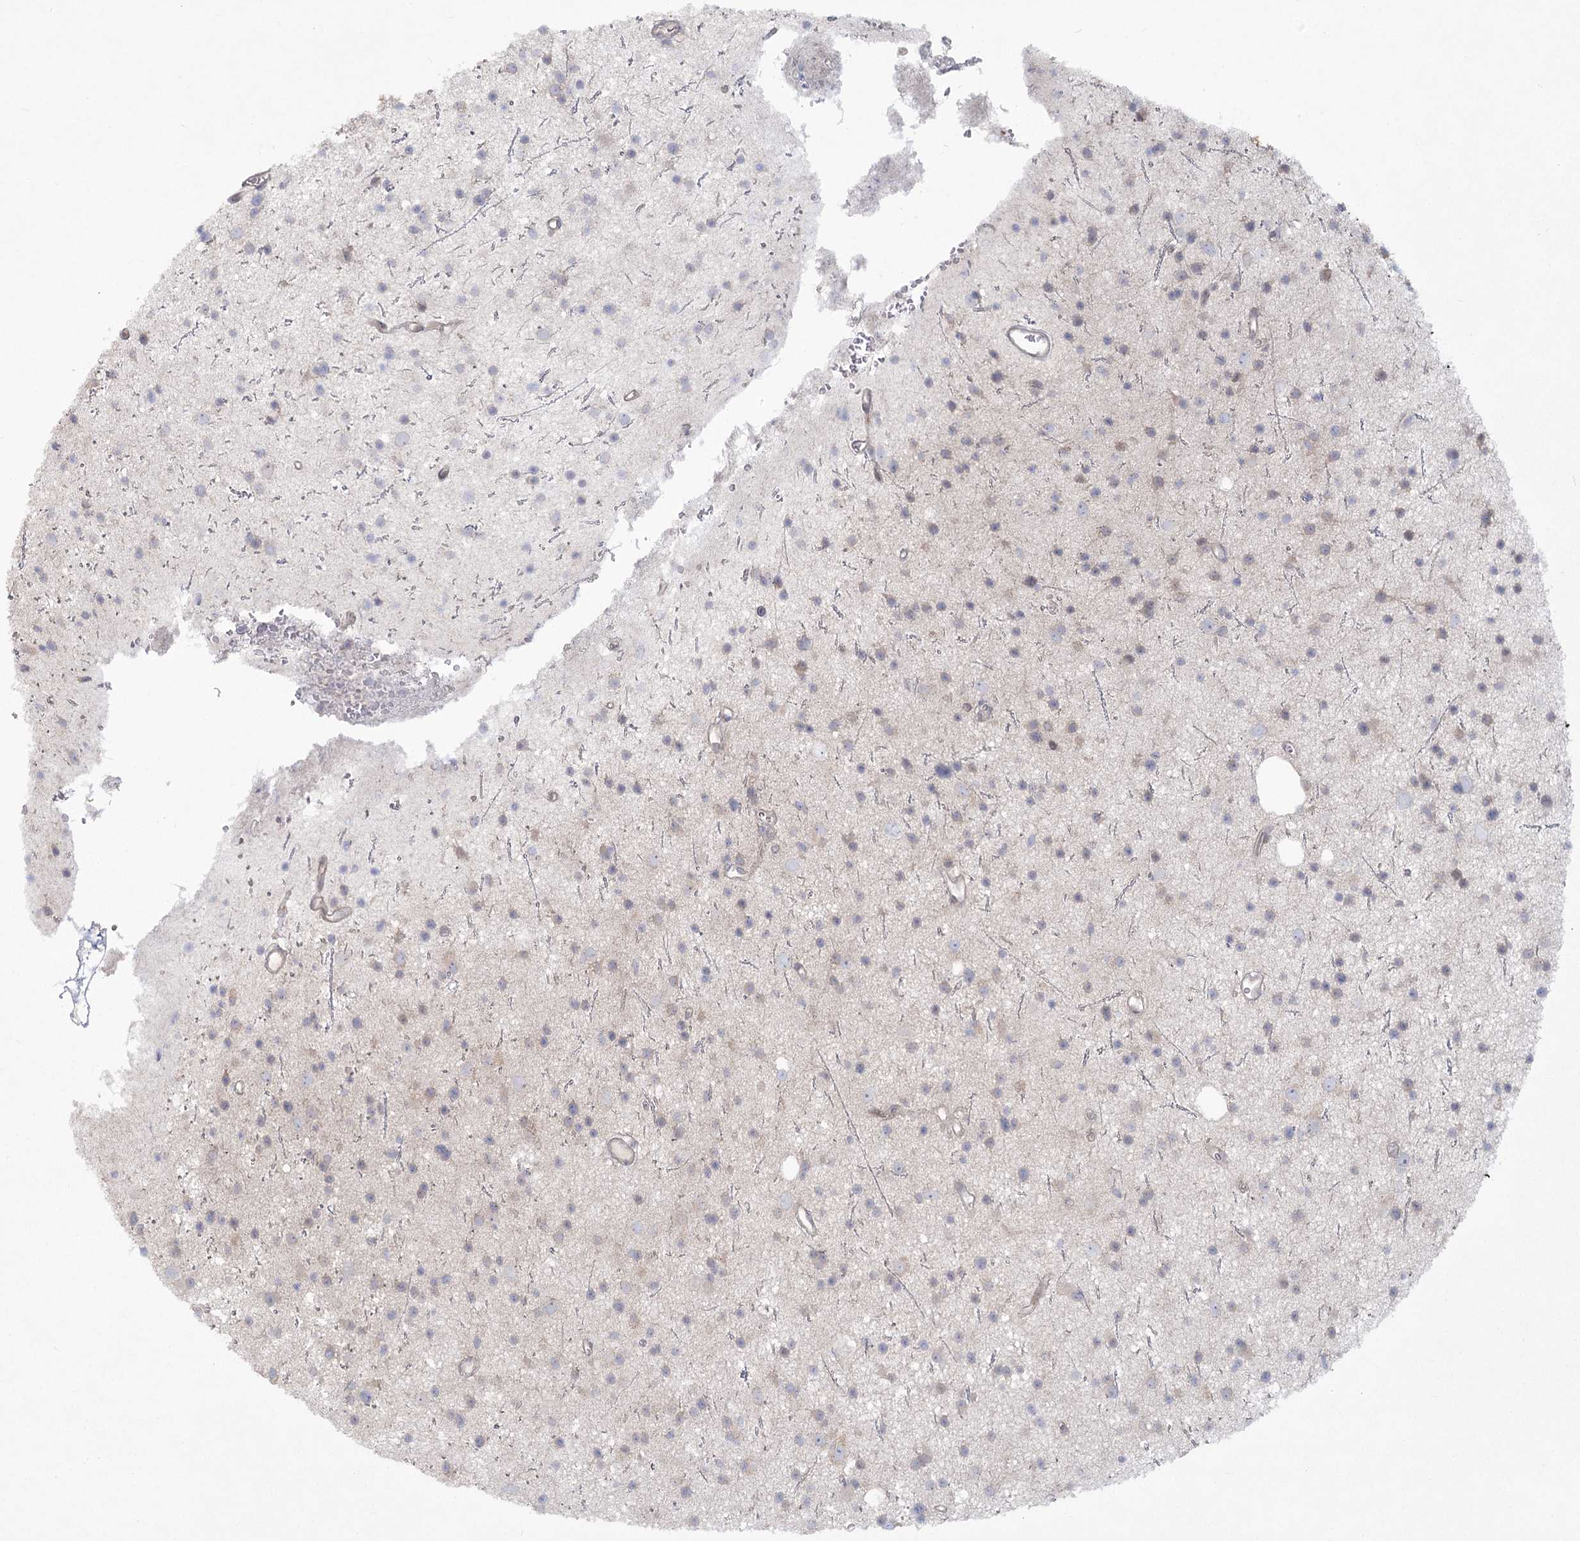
{"staining": {"intensity": "negative", "quantity": "none", "location": "none"}, "tissue": "glioma", "cell_type": "Tumor cells", "image_type": "cancer", "snomed": [{"axis": "morphology", "description": "Glioma, malignant, Low grade"}, {"axis": "topography", "description": "Cerebral cortex"}], "caption": "Histopathology image shows no significant protein staining in tumor cells of malignant low-grade glioma. (DAB IHC visualized using brightfield microscopy, high magnification).", "gene": "CAMTA1", "patient": {"sex": "female", "age": 39}}